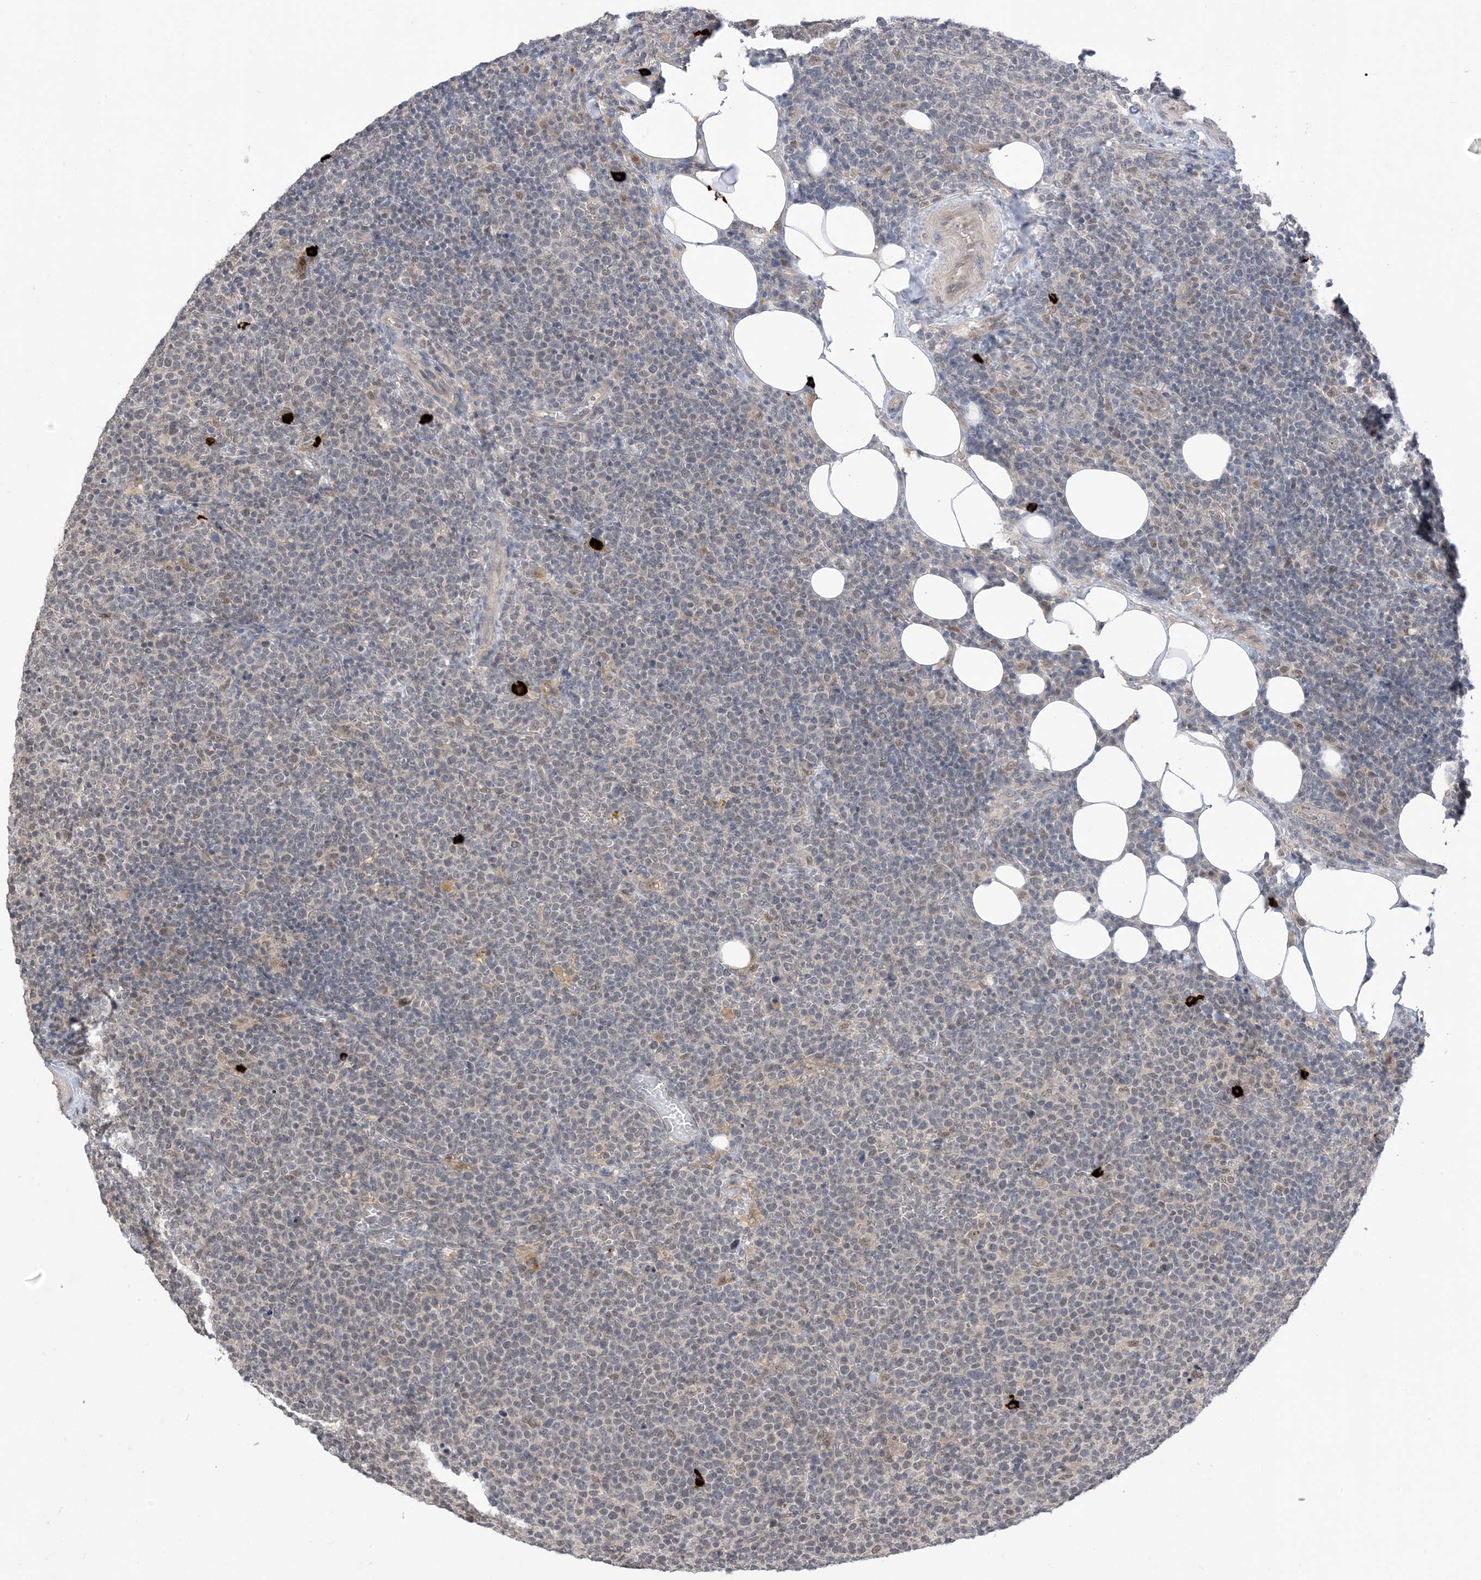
{"staining": {"intensity": "negative", "quantity": "none", "location": "none"}, "tissue": "lymphoma", "cell_type": "Tumor cells", "image_type": "cancer", "snomed": [{"axis": "morphology", "description": "Malignant lymphoma, non-Hodgkin's type, High grade"}, {"axis": "topography", "description": "Lymph node"}], "caption": "Immunohistochemistry (IHC) micrograph of neoplastic tissue: malignant lymphoma, non-Hodgkin's type (high-grade) stained with DAB reveals no significant protein positivity in tumor cells. (DAB IHC, high magnification).", "gene": "RANBP9", "patient": {"sex": "male", "age": 61}}